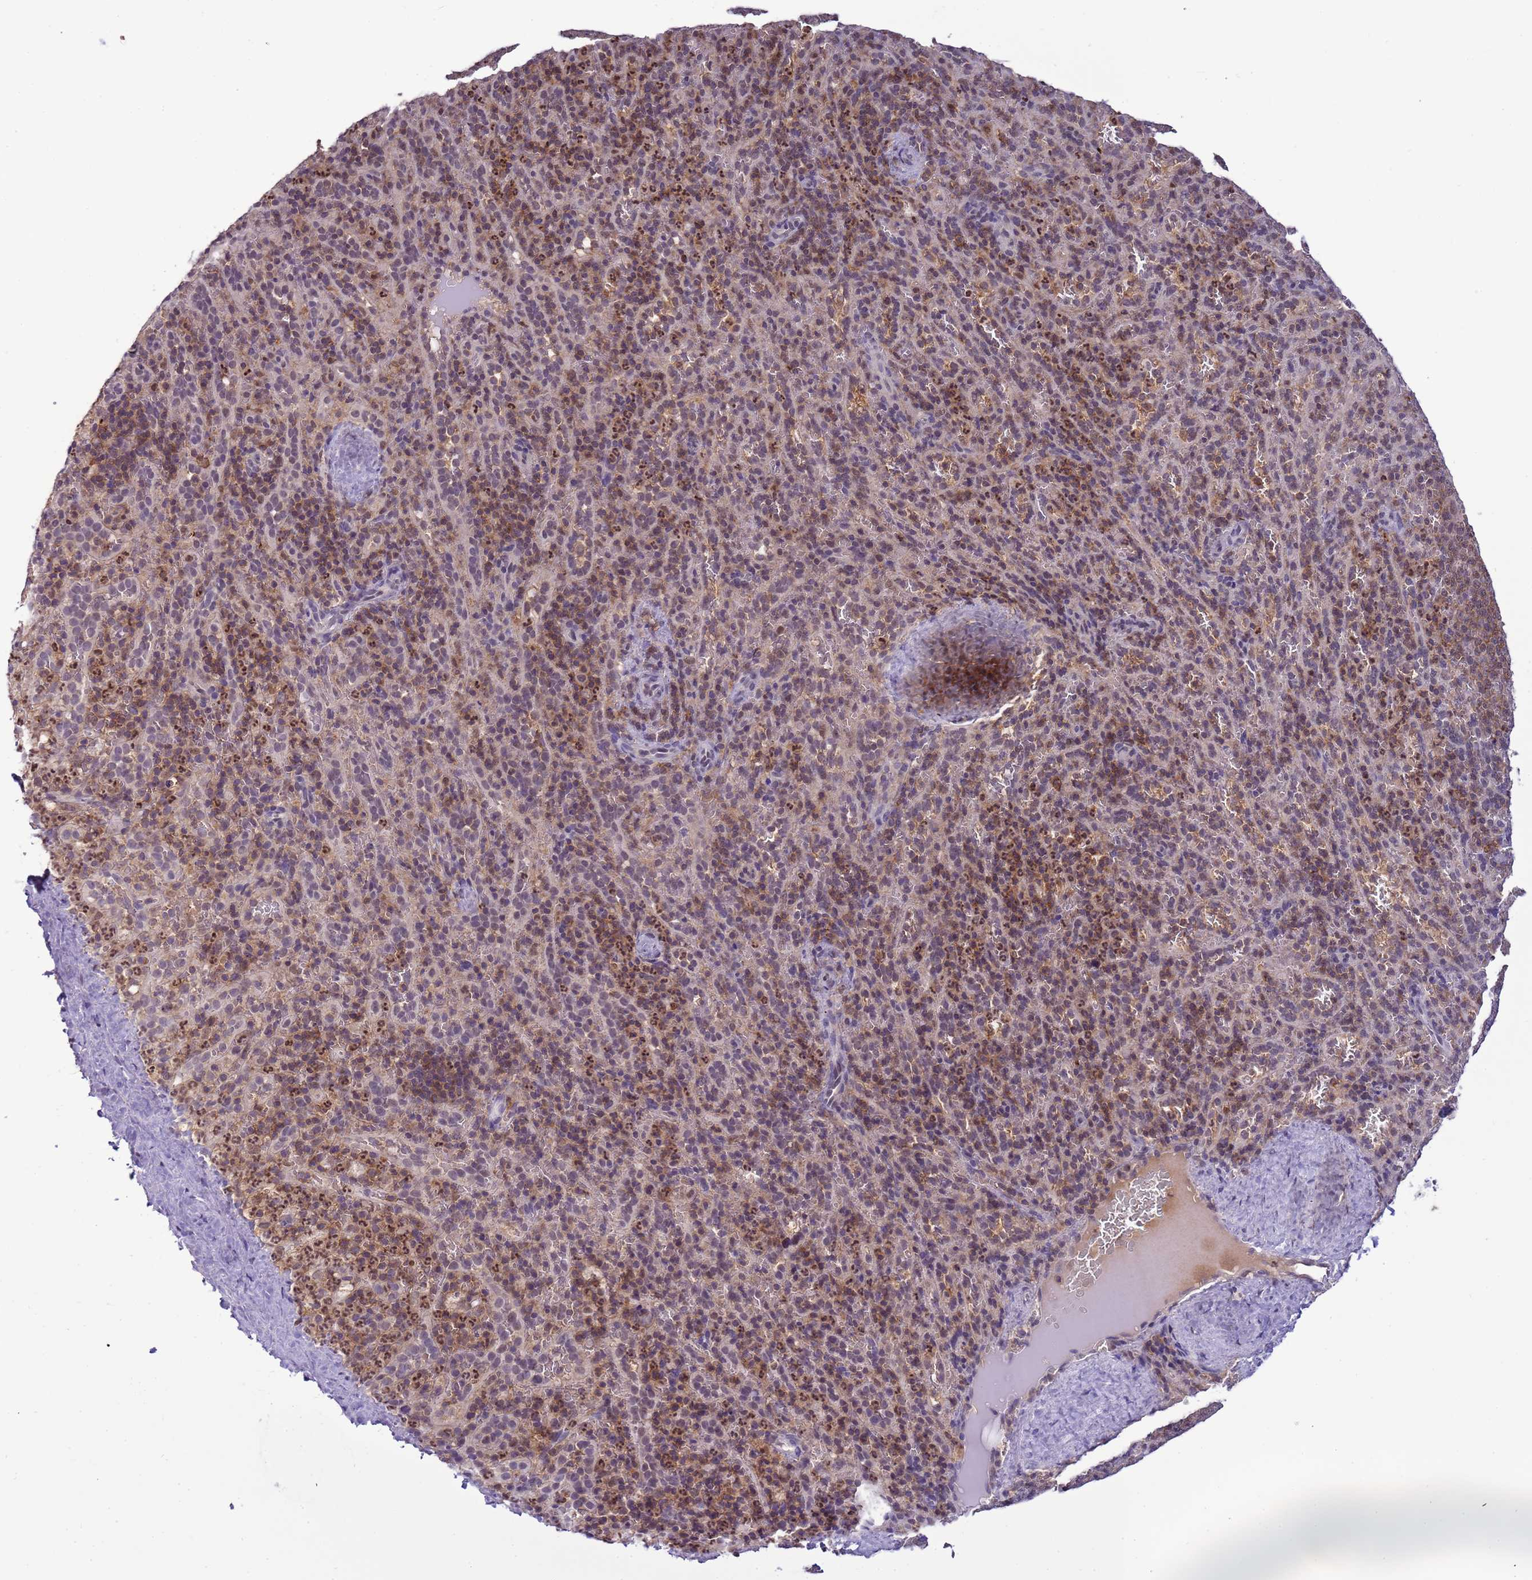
{"staining": {"intensity": "moderate", "quantity": "25%-75%", "location": "cytoplasmic/membranous,nuclear"}, "tissue": "spleen", "cell_type": "Cells in red pulp", "image_type": "normal", "snomed": [{"axis": "morphology", "description": "Normal tissue, NOS"}, {"axis": "topography", "description": "Spleen"}], "caption": "Immunohistochemistry (IHC) (DAB (3,3'-diaminobenzidine)) staining of unremarkable spleen displays moderate cytoplasmic/membranous,nuclear protein positivity in about 25%-75% of cells in red pulp.", "gene": "CD53", "patient": {"sex": "female", "age": 21}}